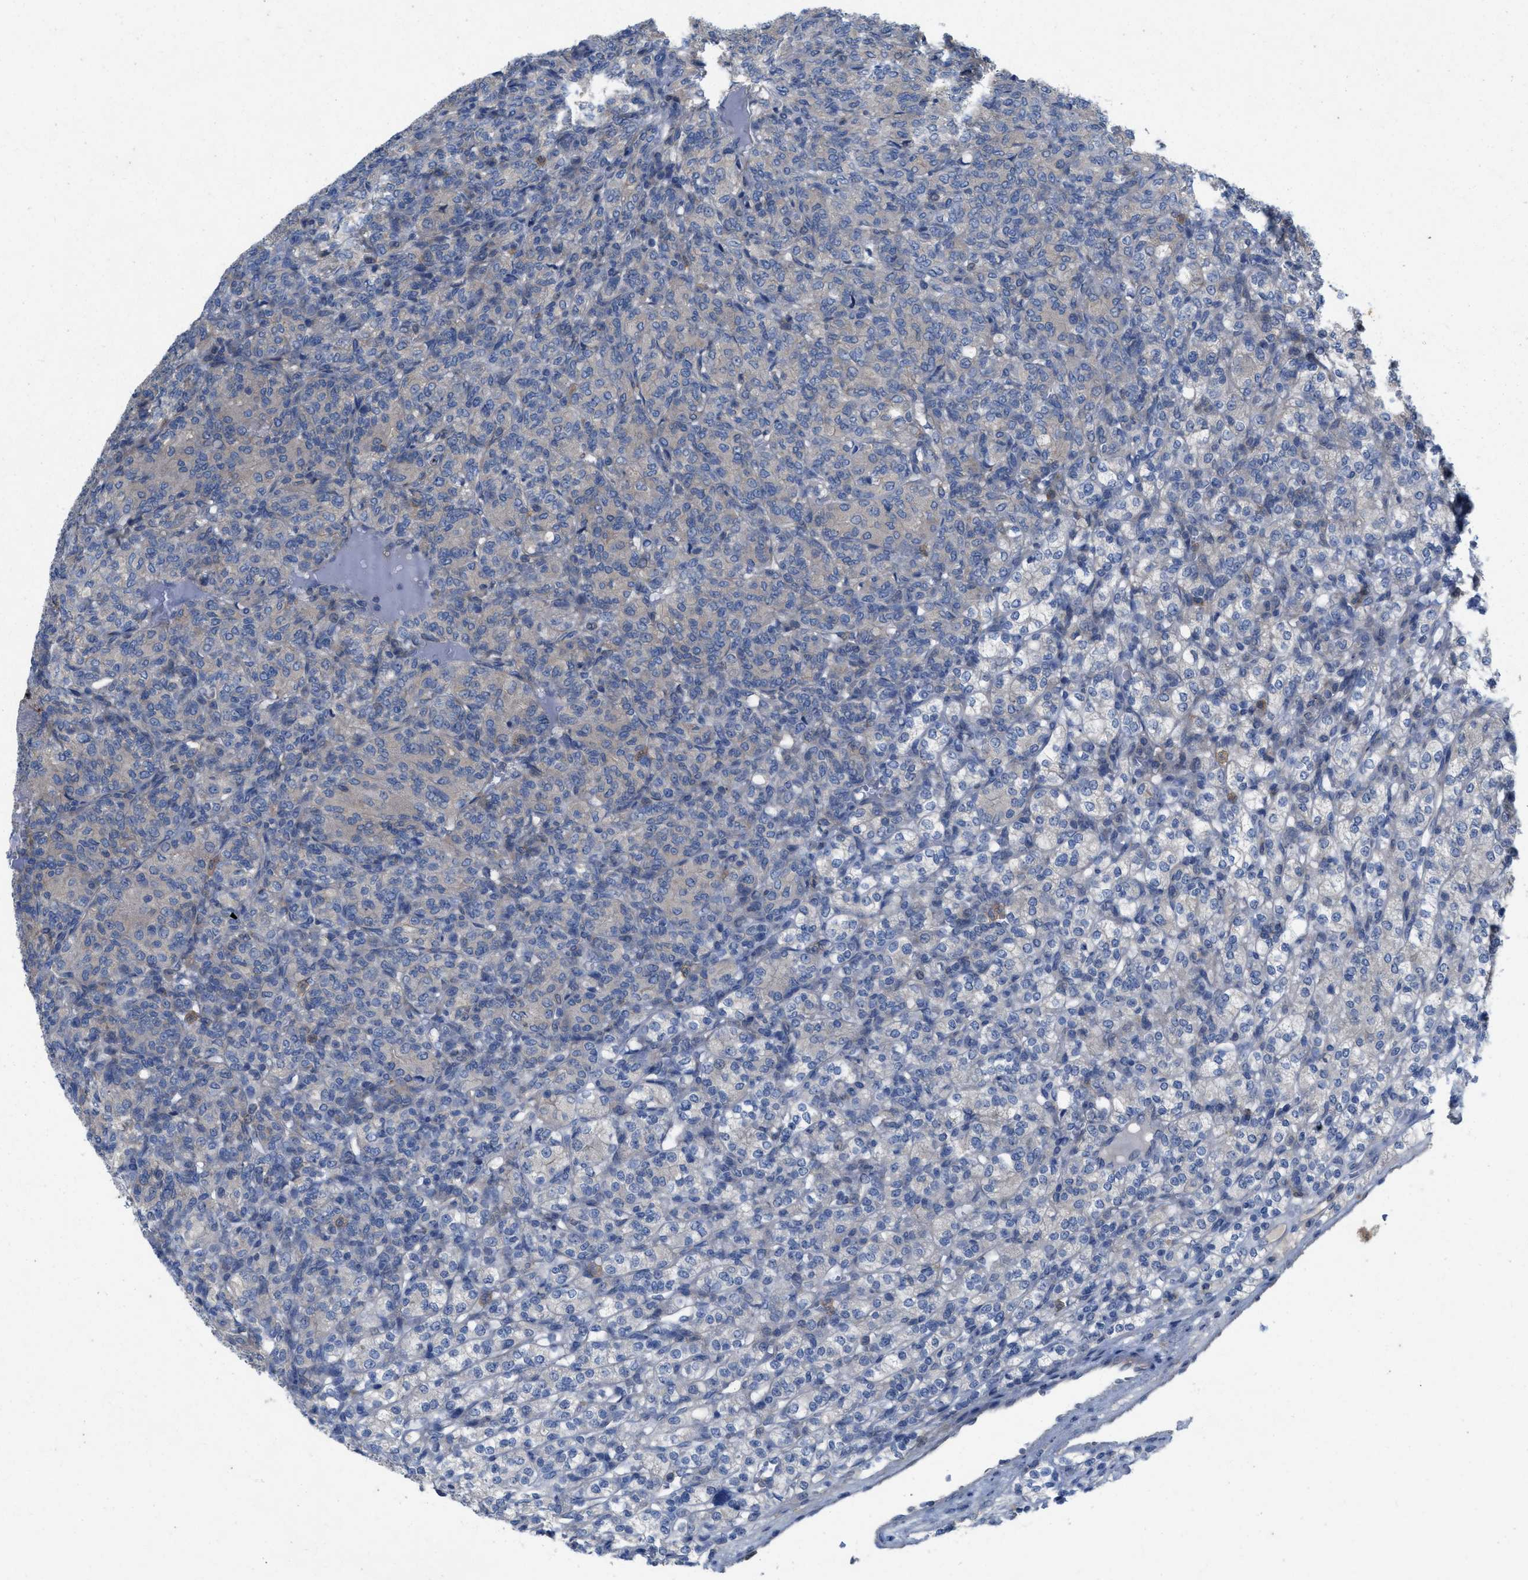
{"staining": {"intensity": "negative", "quantity": "none", "location": "none"}, "tissue": "renal cancer", "cell_type": "Tumor cells", "image_type": "cancer", "snomed": [{"axis": "morphology", "description": "Adenocarcinoma, NOS"}, {"axis": "topography", "description": "Kidney"}], "caption": "Human renal cancer stained for a protein using immunohistochemistry (IHC) demonstrates no expression in tumor cells.", "gene": "PLPPR5", "patient": {"sex": "male", "age": 77}}